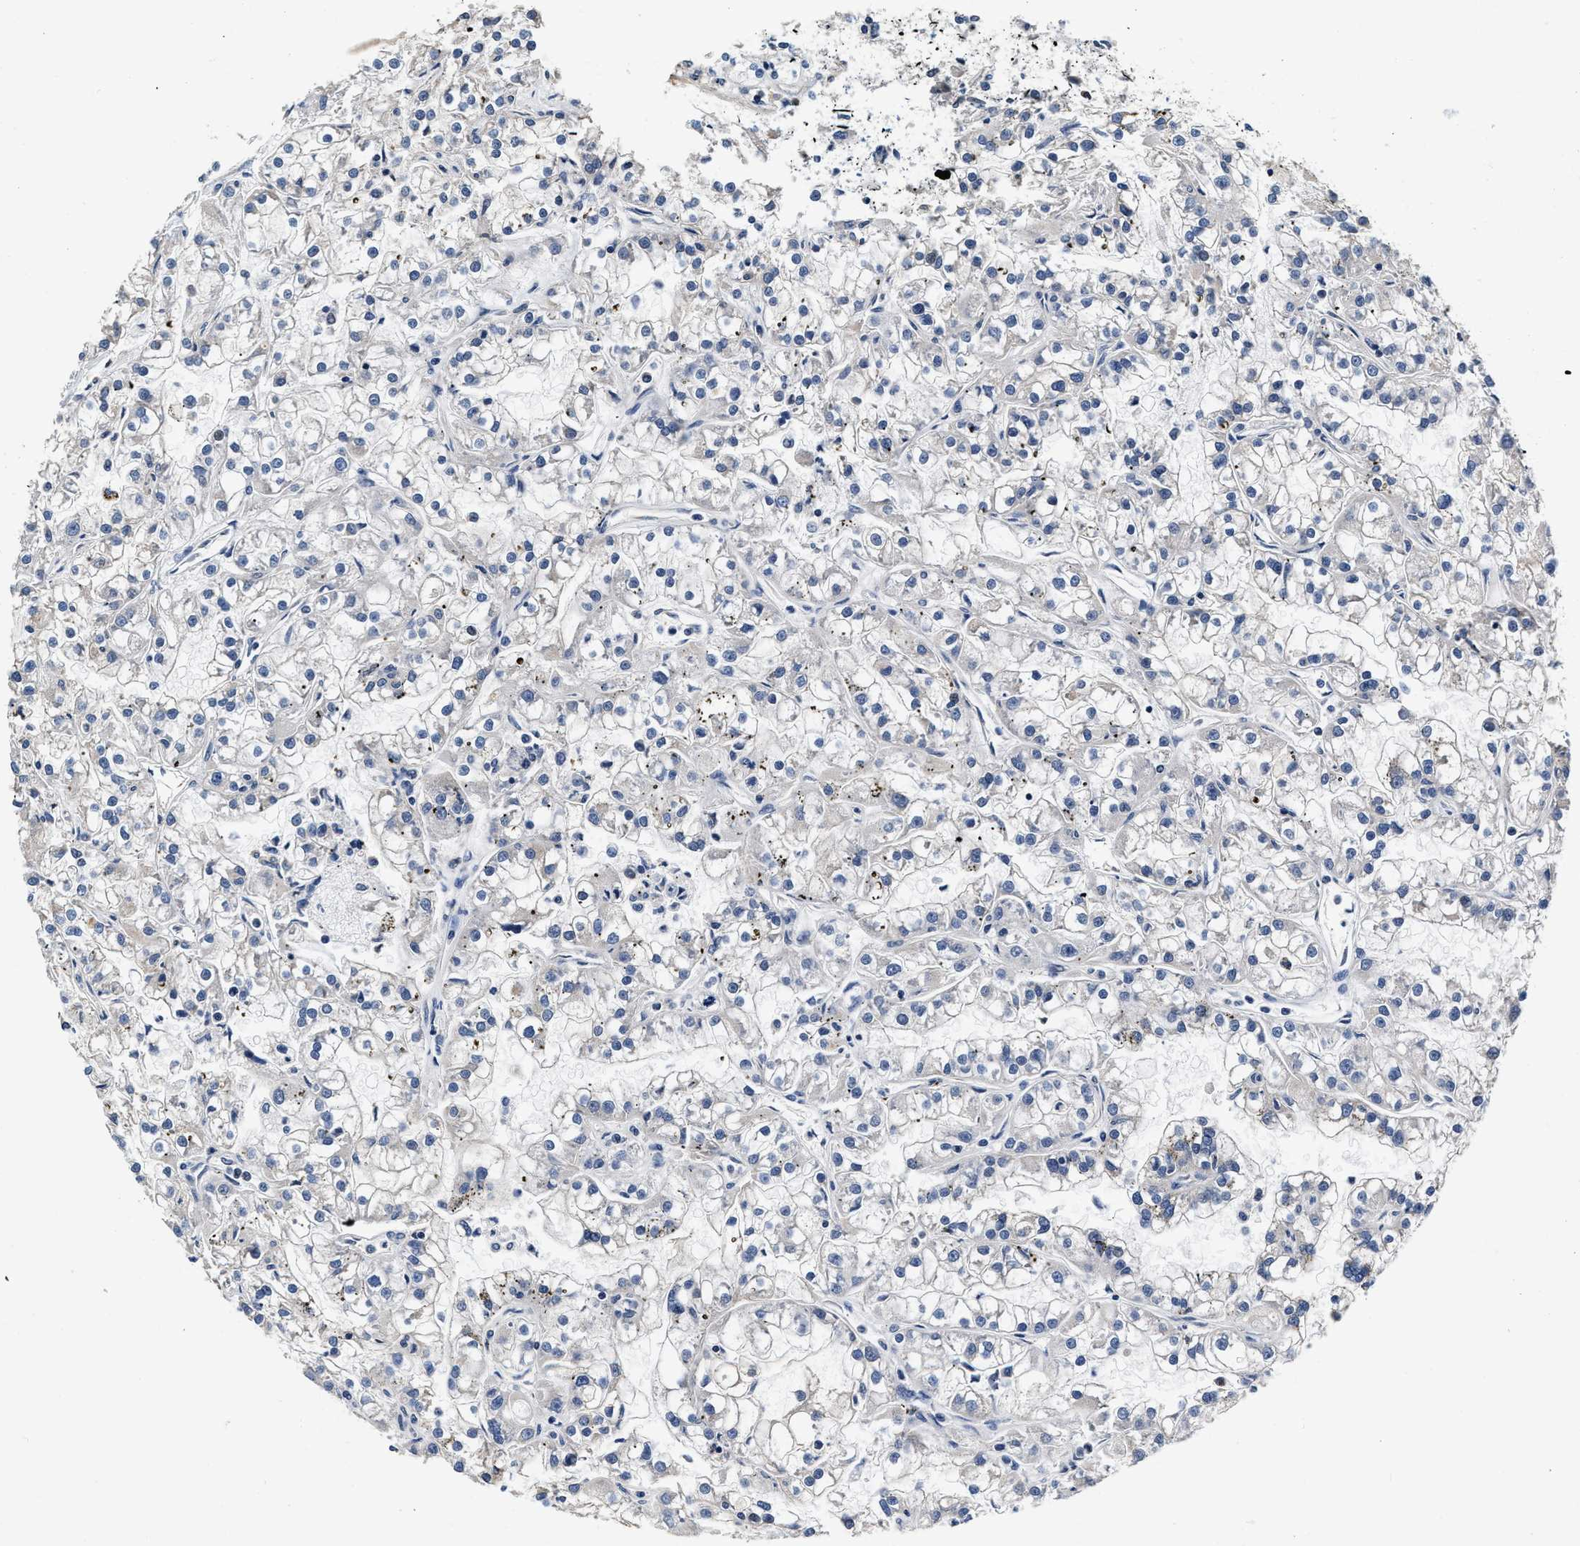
{"staining": {"intensity": "negative", "quantity": "none", "location": "none"}, "tissue": "renal cancer", "cell_type": "Tumor cells", "image_type": "cancer", "snomed": [{"axis": "morphology", "description": "Adenocarcinoma, NOS"}, {"axis": "topography", "description": "Kidney"}], "caption": "Protein analysis of adenocarcinoma (renal) demonstrates no significant staining in tumor cells.", "gene": "ABCG8", "patient": {"sex": "female", "age": 52}}